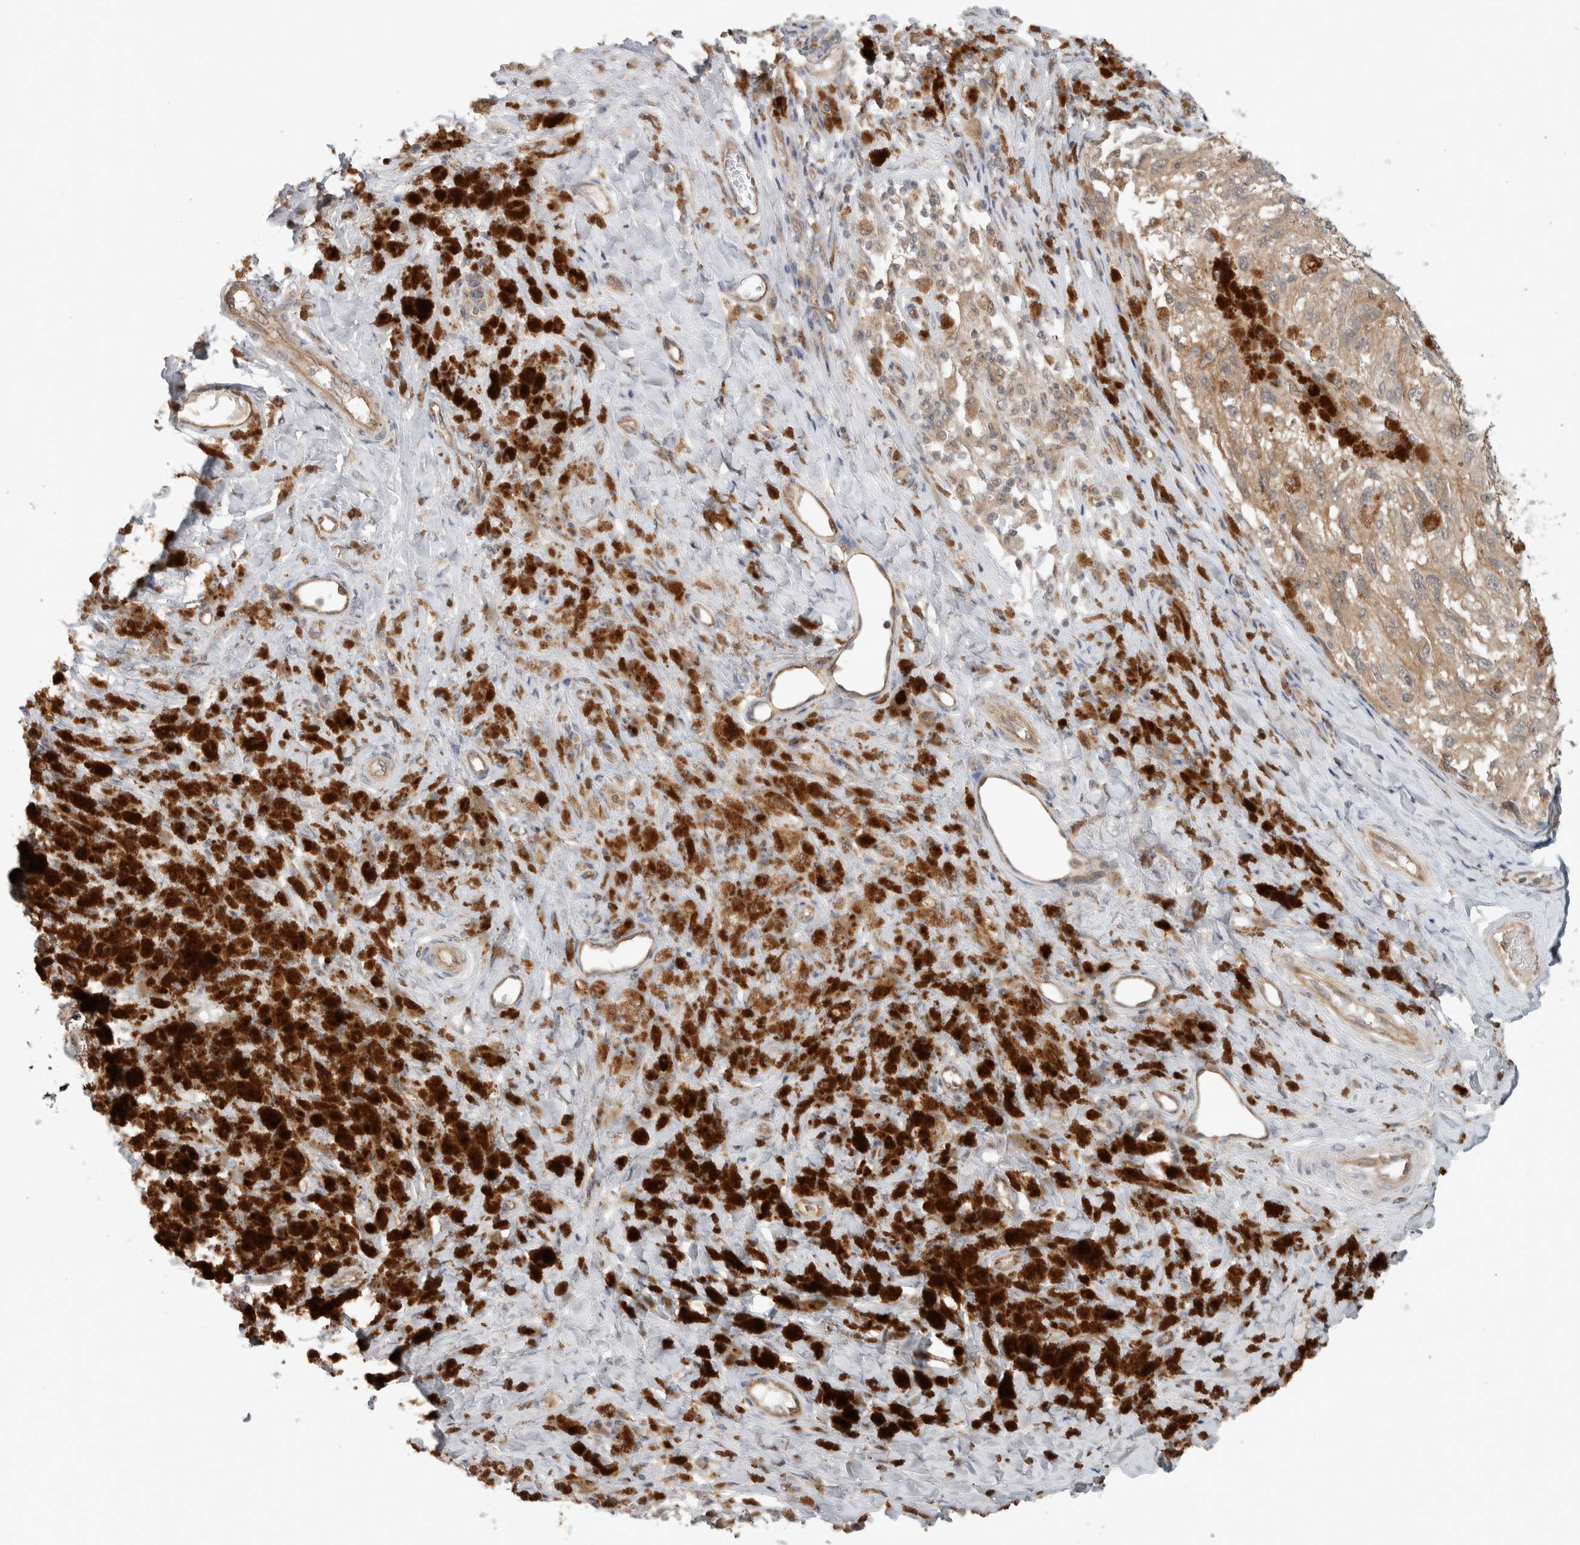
{"staining": {"intensity": "moderate", "quantity": ">75%", "location": "cytoplasmic/membranous"}, "tissue": "melanoma", "cell_type": "Tumor cells", "image_type": "cancer", "snomed": [{"axis": "morphology", "description": "Malignant melanoma, NOS"}, {"axis": "topography", "description": "Skin"}], "caption": "Moderate cytoplasmic/membranous positivity for a protein is present in approximately >75% of tumor cells of malignant melanoma using IHC.", "gene": "DEPTOR", "patient": {"sex": "female", "age": 73}}